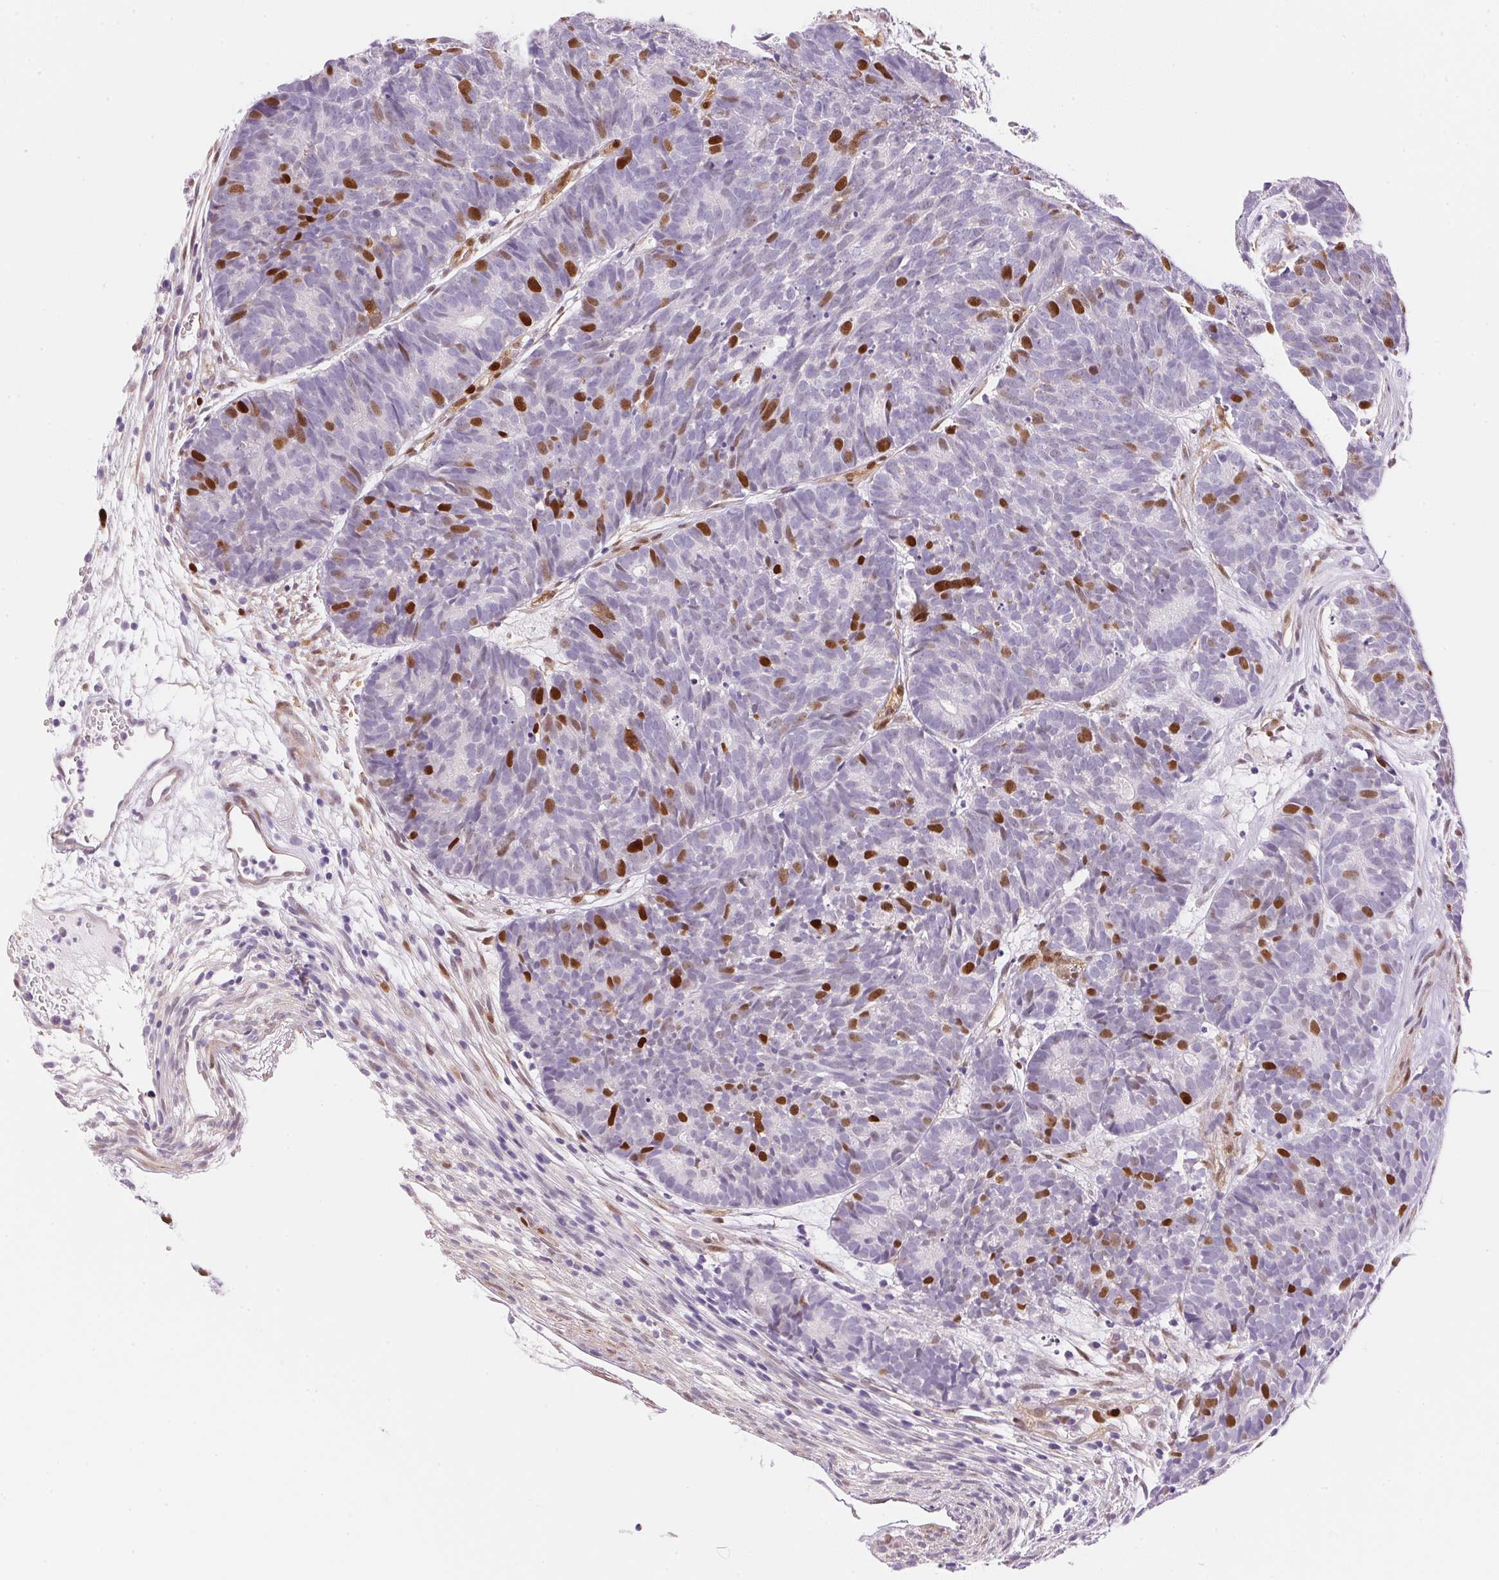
{"staining": {"intensity": "strong", "quantity": "<25%", "location": "nuclear"}, "tissue": "head and neck cancer", "cell_type": "Tumor cells", "image_type": "cancer", "snomed": [{"axis": "morphology", "description": "Adenocarcinoma, NOS"}, {"axis": "topography", "description": "Head-Neck"}], "caption": "Protein analysis of head and neck cancer (adenocarcinoma) tissue shows strong nuclear positivity in approximately <25% of tumor cells.", "gene": "SMTN", "patient": {"sex": "female", "age": 81}}